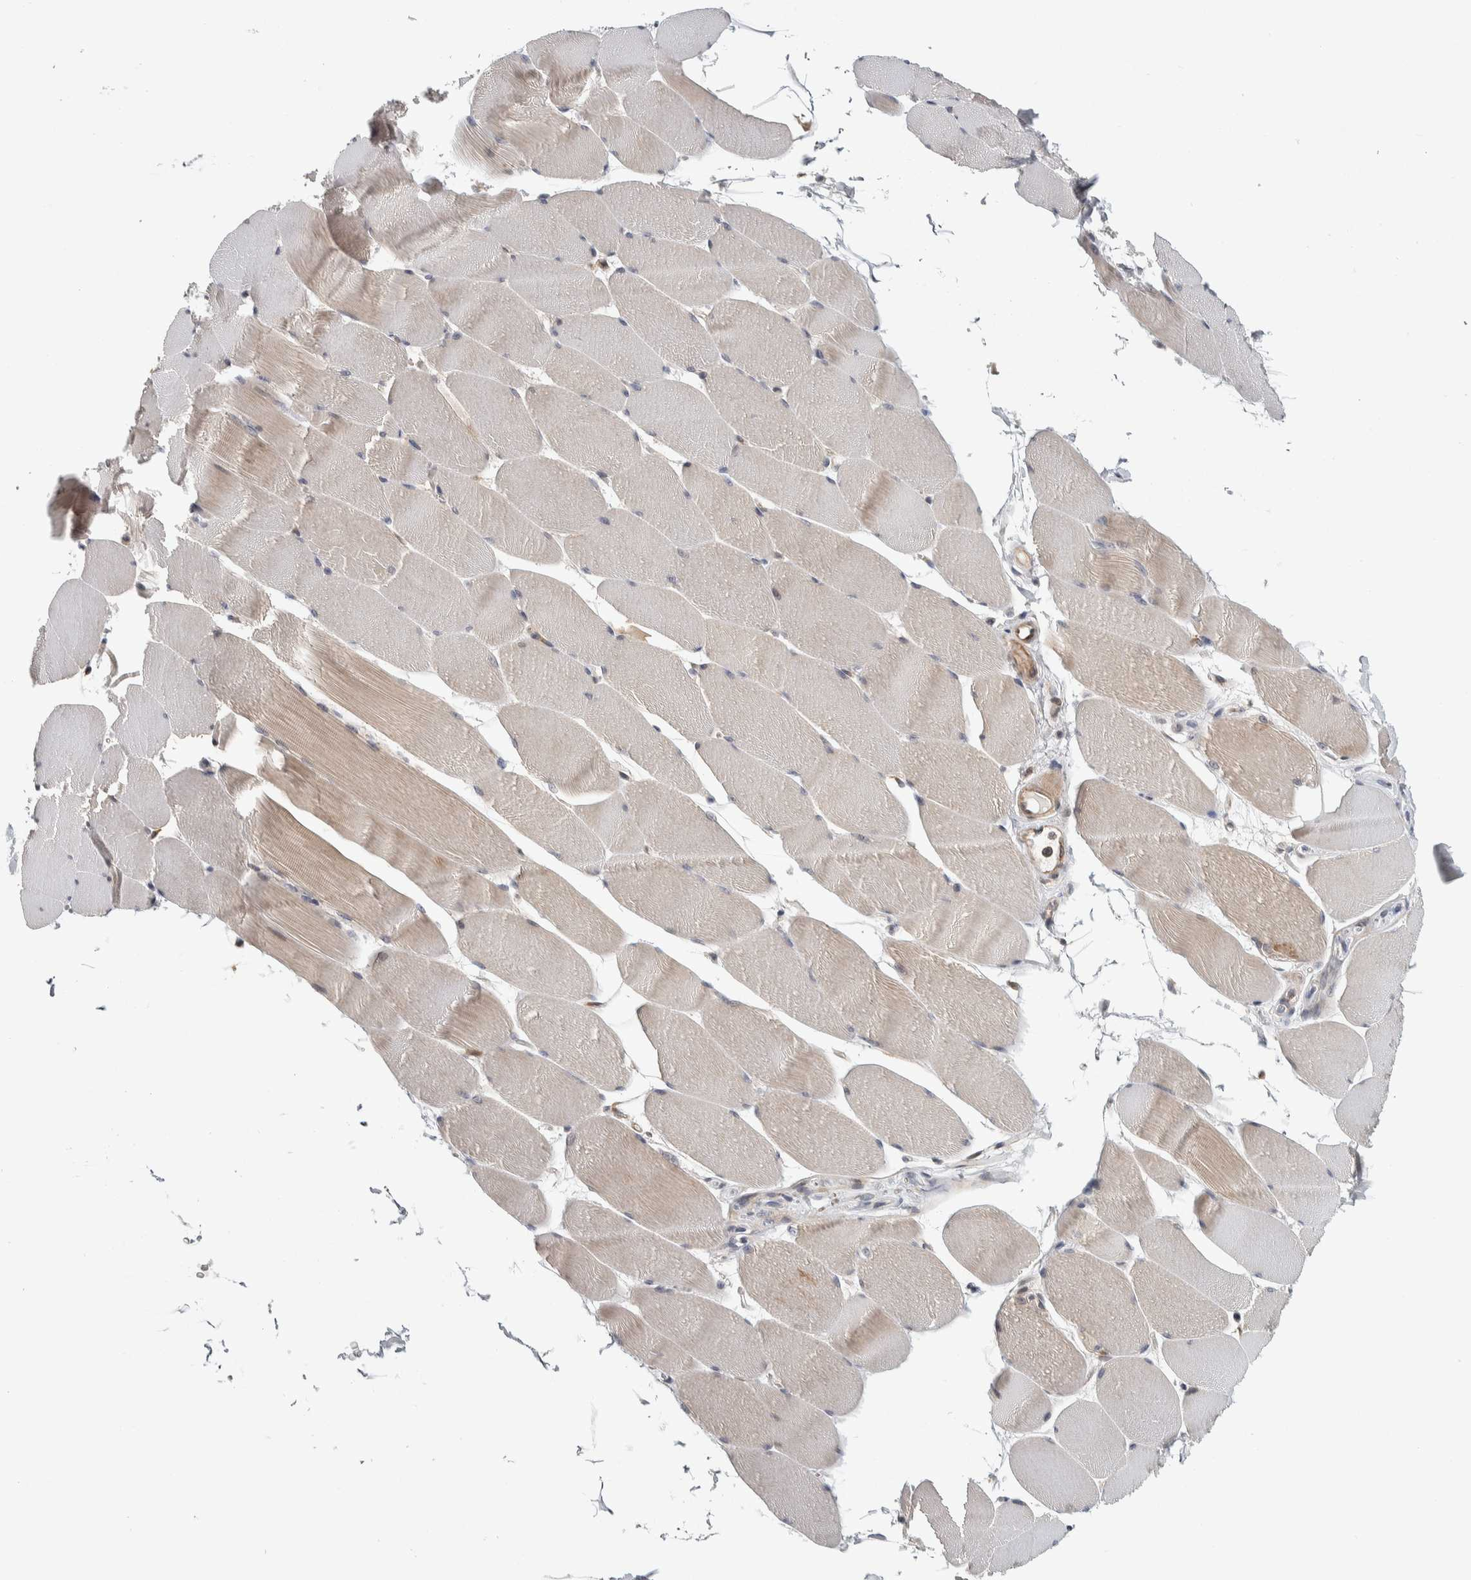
{"staining": {"intensity": "weak", "quantity": "25%-75%", "location": "cytoplasmic/membranous"}, "tissue": "skeletal muscle", "cell_type": "Myocytes", "image_type": "normal", "snomed": [{"axis": "morphology", "description": "Normal tissue, NOS"}, {"axis": "topography", "description": "Skeletal muscle"}], "caption": "Immunohistochemistry (IHC) staining of benign skeletal muscle, which shows low levels of weak cytoplasmic/membranous staining in approximately 25%-75% of myocytes indicating weak cytoplasmic/membranous protein positivity. The staining was performed using DAB (brown) for protein detection and nuclei were counterstained in hematoxylin (blue).", "gene": "TBC1D31", "patient": {"sex": "male", "age": 62}}